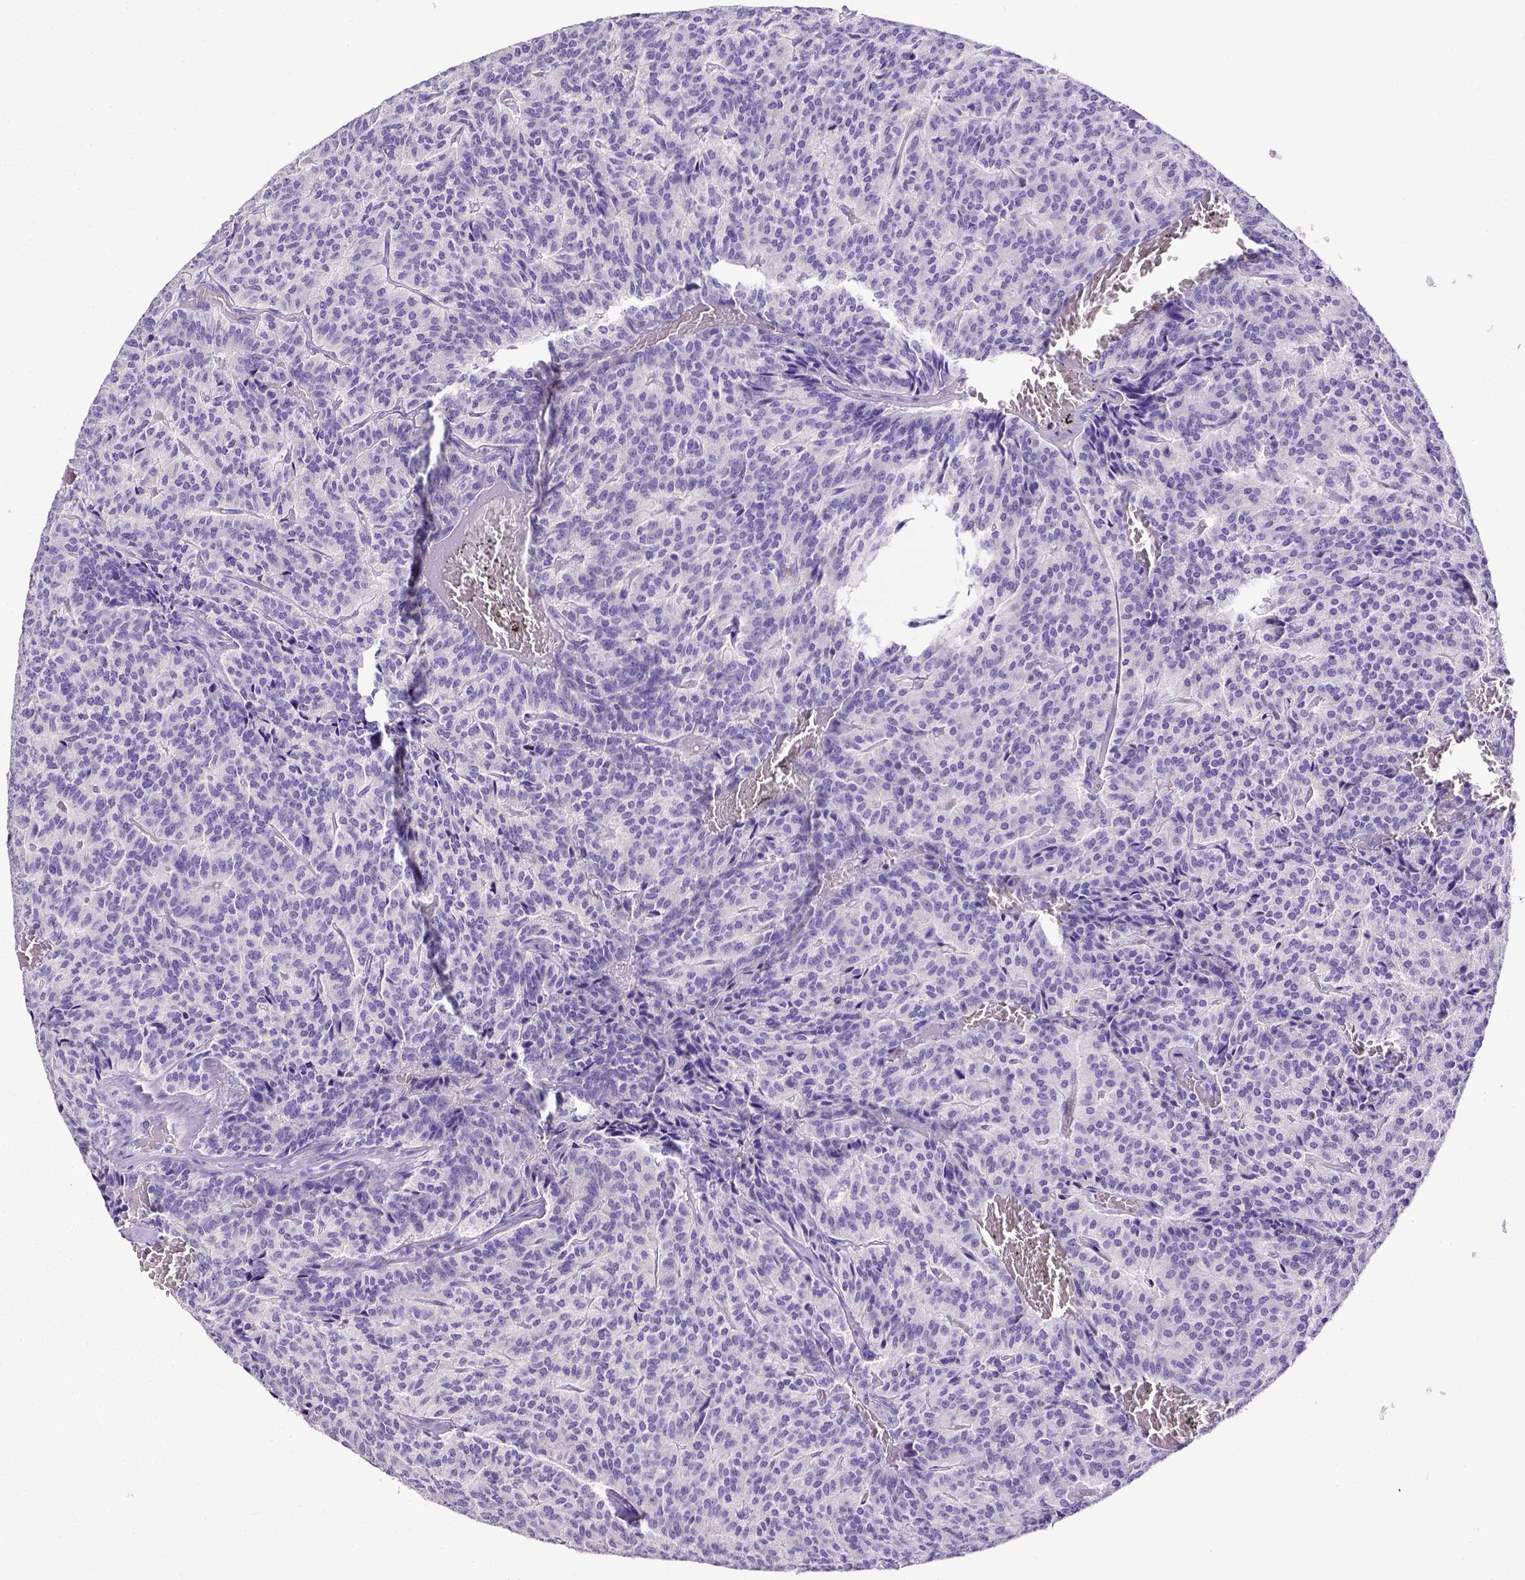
{"staining": {"intensity": "negative", "quantity": "none", "location": "none"}, "tissue": "carcinoid", "cell_type": "Tumor cells", "image_type": "cancer", "snomed": [{"axis": "morphology", "description": "Carcinoid, malignant, NOS"}, {"axis": "topography", "description": "Lung"}], "caption": "The micrograph exhibits no staining of tumor cells in malignant carcinoid.", "gene": "ESR1", "patient": {"sex": "male", "age": 70}}